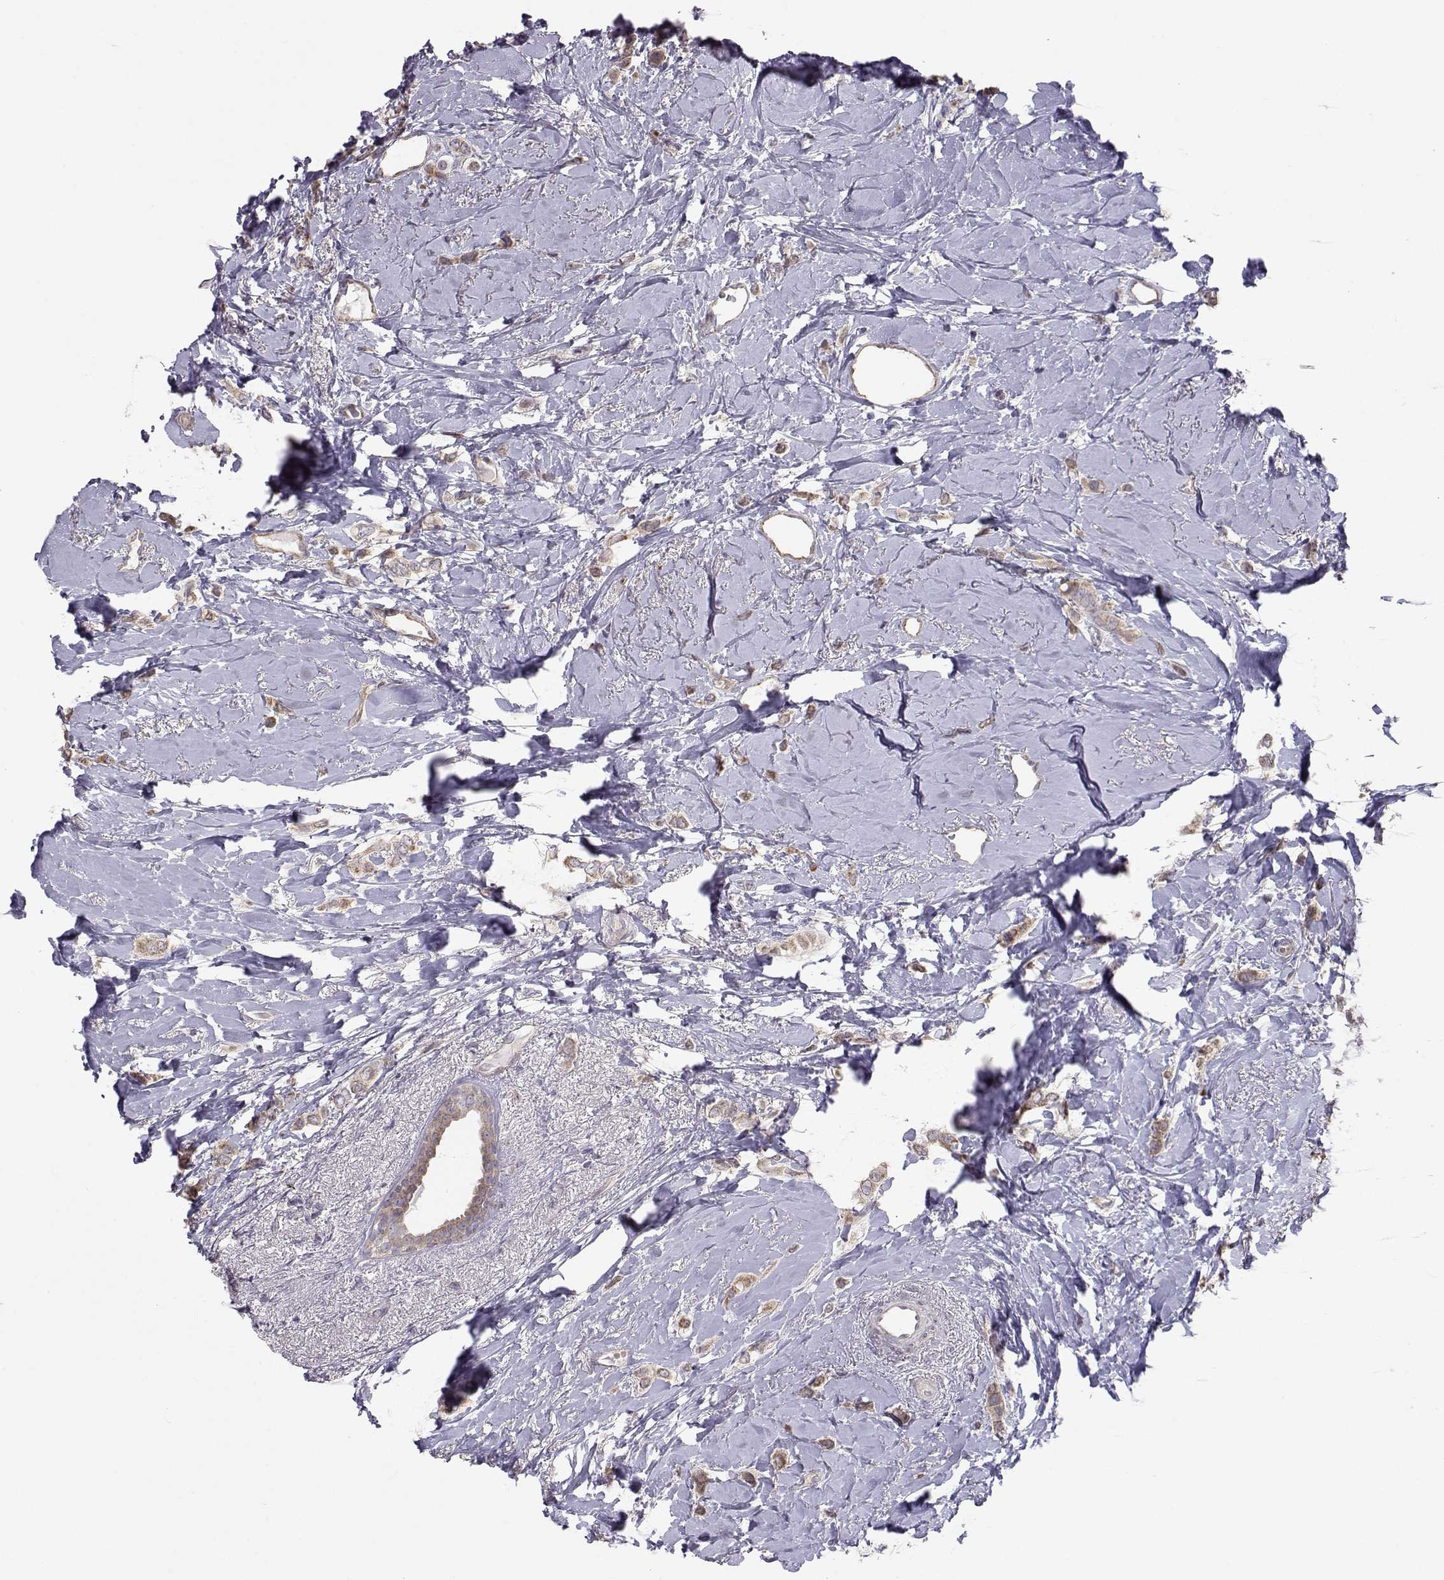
{"staining": {"intensity": "moderate", "quantity": ">75%", "location": "cytoplasmic/membranous"}, "tissue": "breast cancer", "cell_type": "Tumor cells", "image_type": "cancer", "snomed": [{"axis": "morphology", "description": "Lobular carcinoma"}, {"axis": "topography", "description": "Breast"}], "caption": "Tumor cells reveal medium levels of moderate cytoplasmic/membranous positivity in about >75% of cells in lobular carcinoma (breast). Using DAB (3,3'-diaminobenzidine) (brown) and hematoxylin (blue) stains, captured at high magnification using brightfield microscopy.", "gene": "NCAM2", "patient": {"sex": "female", "age": 66}}